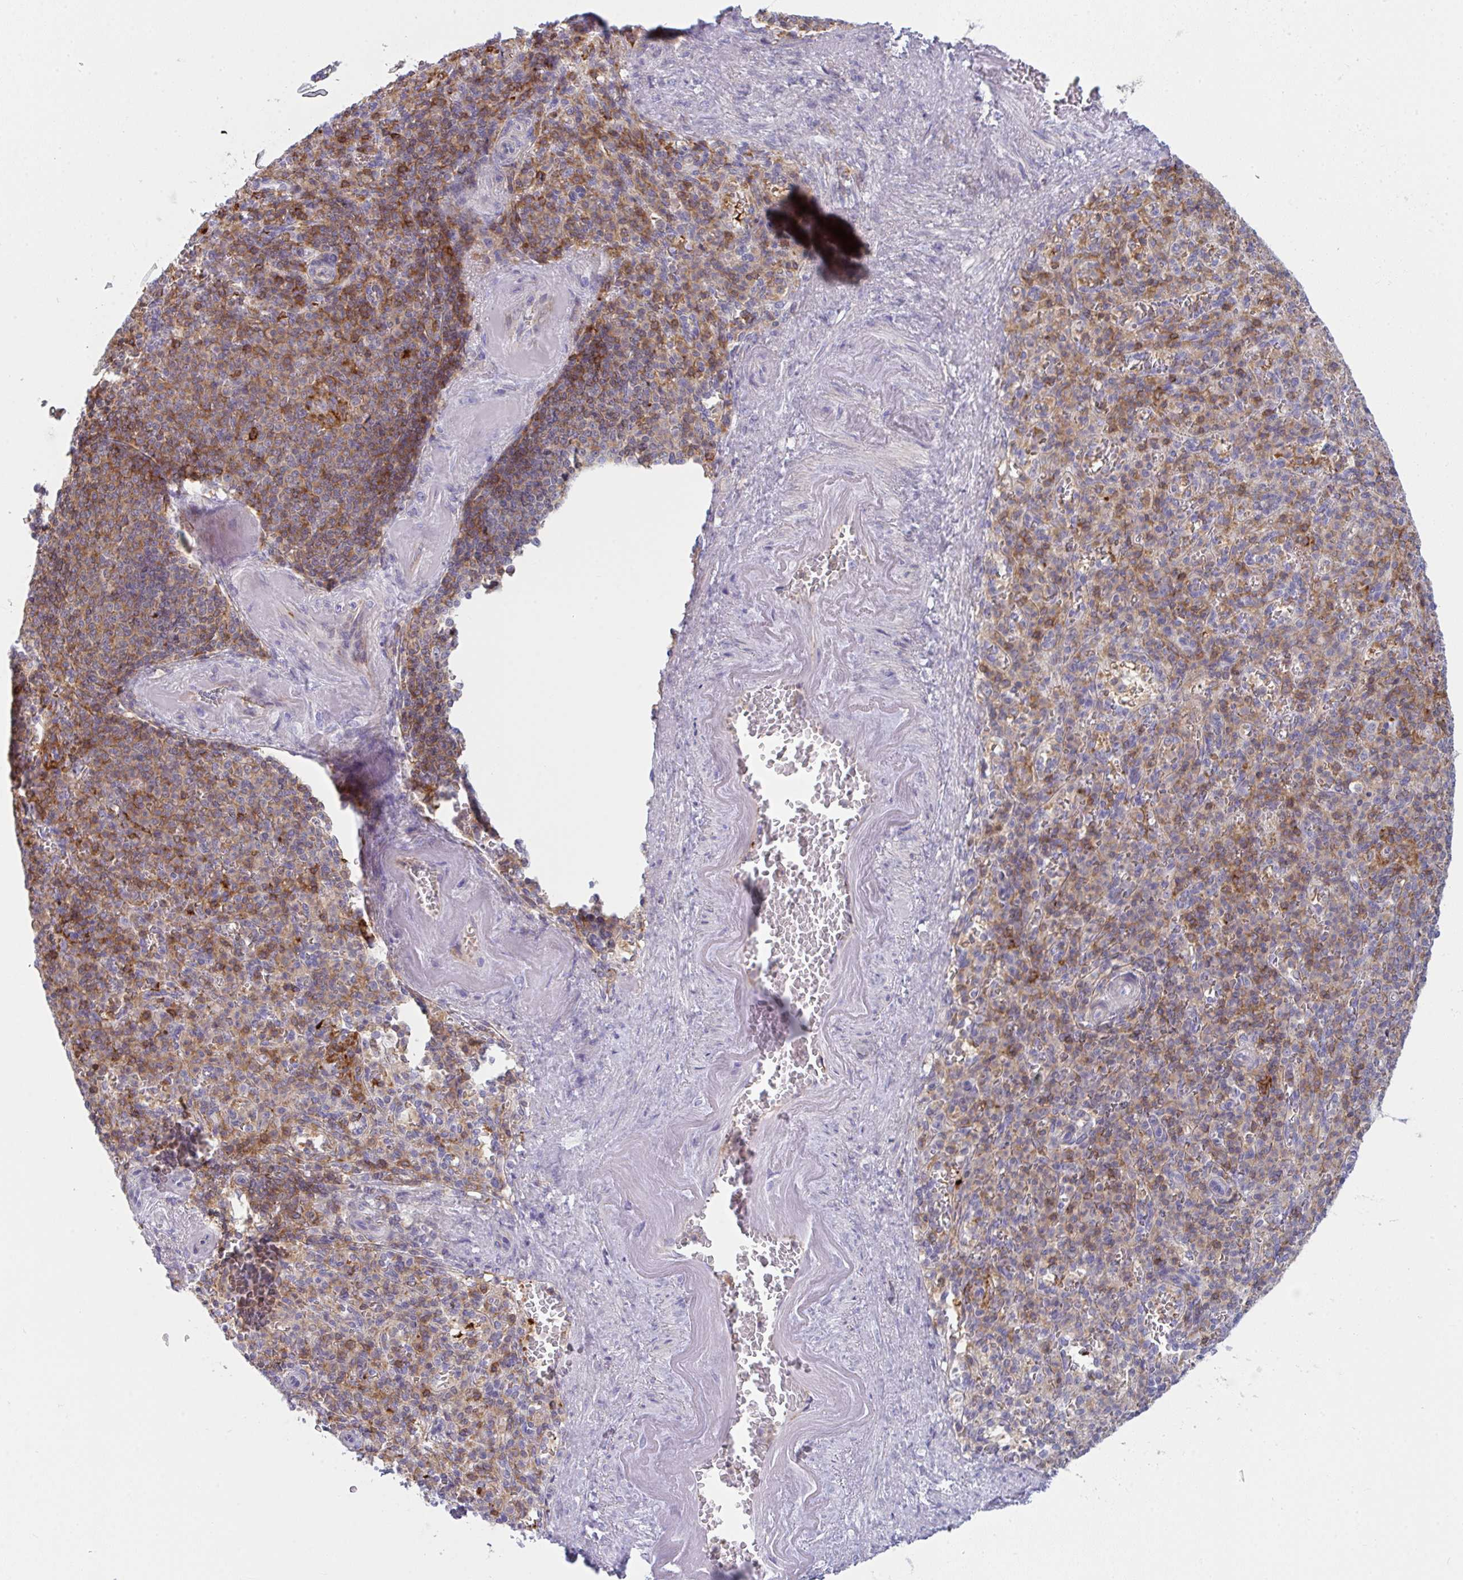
{"staining": {"intensity": "moderate", "quantity": "25%-75%", "location": "cytoplasmic/membranous"}, "tissue": "spleen", "cell_type": "Cells in red pulp", "image_type": "normal", "snomed": [{"axis": "morphology", "description": "Normal tissue, NOS"}, {"axis": "topography", "description": "Spleen"}], "caption": "This image reveals immunohistochemistry (IHC) staining of normal spleen, with medium moderate cytoplasmic/membranous positivity in about 25%-75% of cells in red pulp.", "gene": "CD80", "patient": {"sex": "female", "age": 74}}